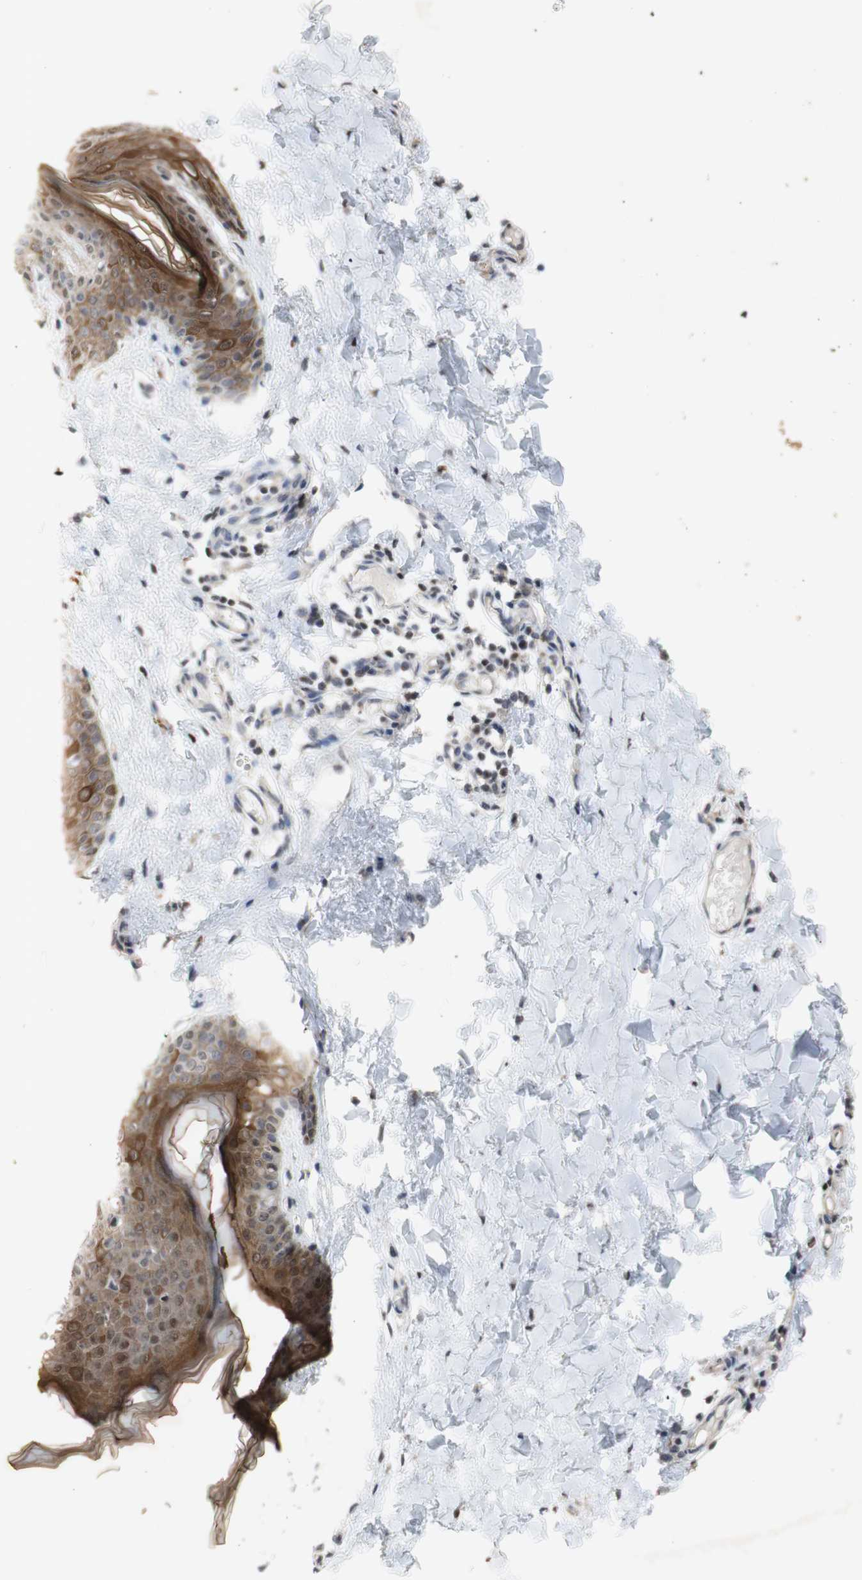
{"staining": {"intensity": "moderate", "quantity": ">75%", "location": "cytoplasmic/membranous"}, "tissue": "skin", "cell_type": "Fibroblasts", "image_type": "normal", "snomed": [{"axis": "morphology", "description": "Normal tissue, NOS"}, {"axis": "topography", "description": "Skin"}], "caption": "This micrograph demonstrates immunohistochemistry staining of unremarkable skin, with medium moderate cytoplasmic/membranous expression in about >75% of fibroblasts.", "gene": "FOSB", "patient": {"sex": "female", "age": 17}}